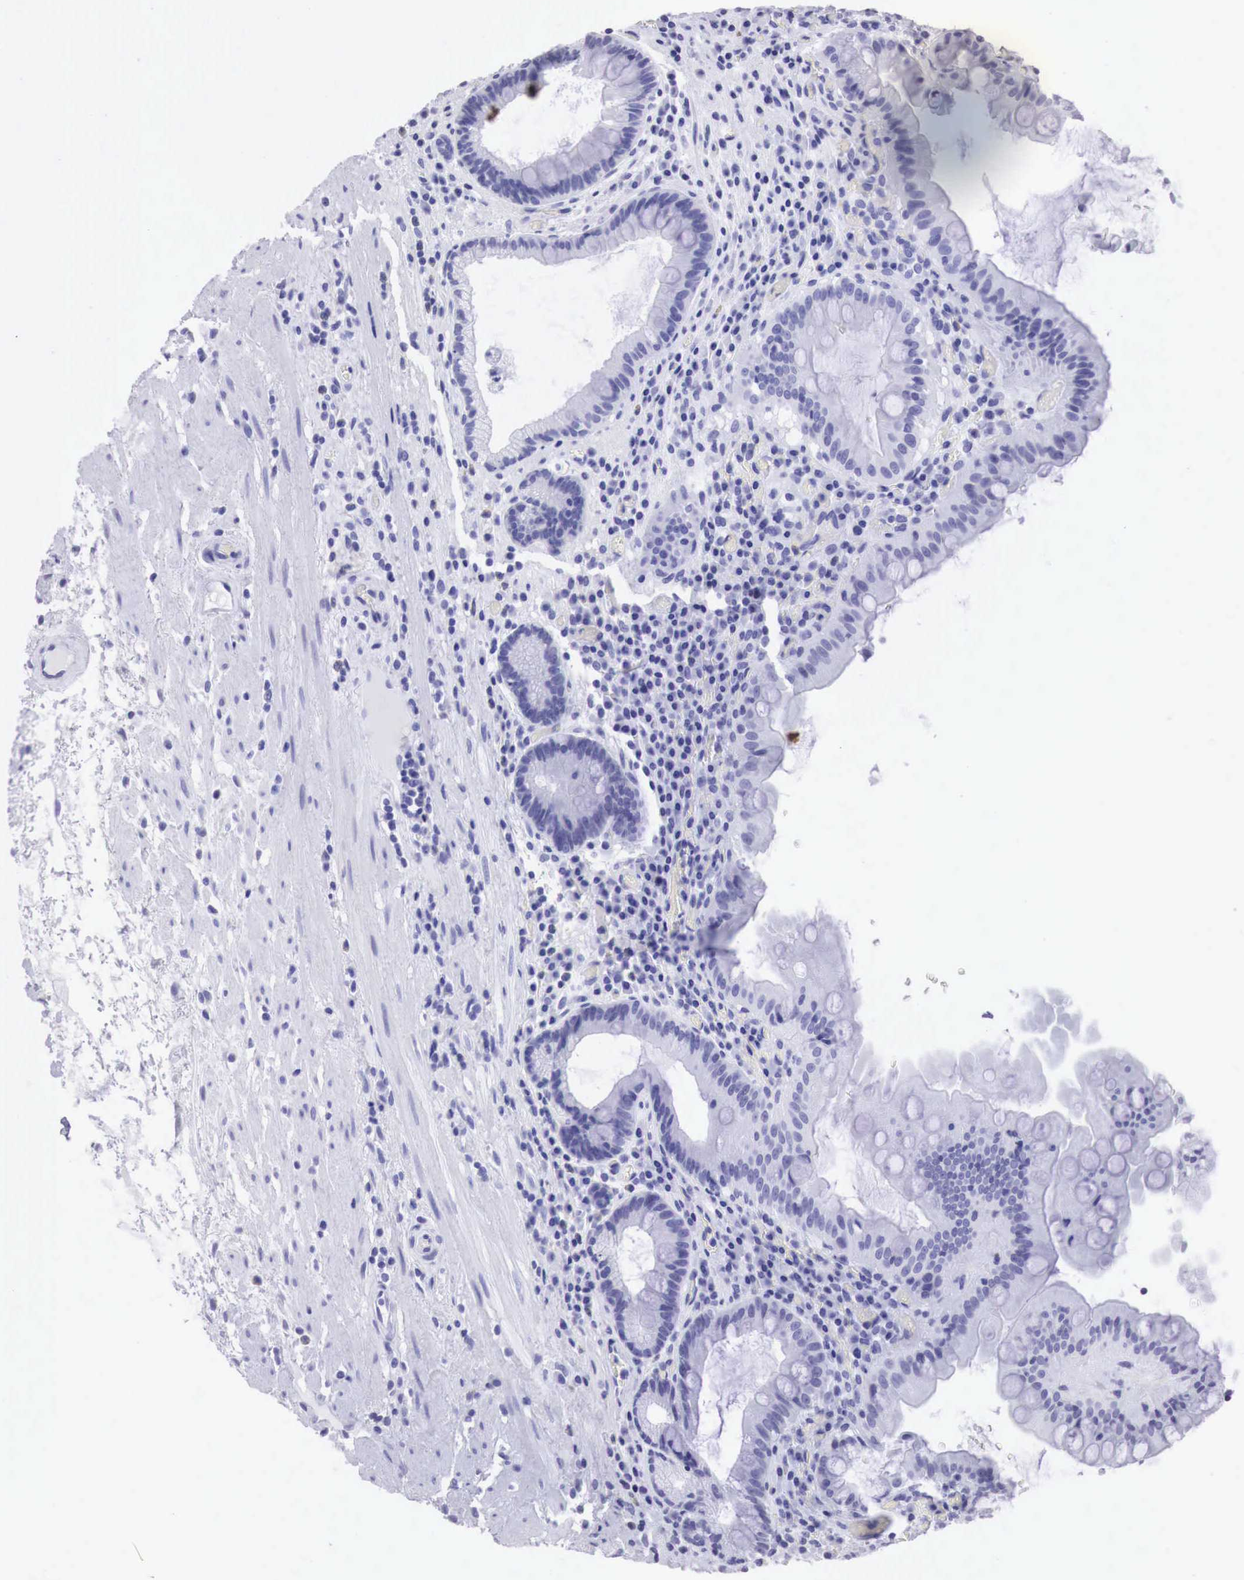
{"staining": {"intensity": "negative", "quantity": "none", "location": "none"}, "tissue": "stomach", "cell_type": "Glandular cells", "image_type": "normal", "snomed": [{"axis": "morphology", "description": "Normal tissue, NOS"}, {"axis": "topography", "description": "Stomach, lower"}, {"axis": "topography", "description": "Duodenum"}], "caption": "A high-resolution micrograph shows immunohistochemistry staining of benign stomach, which exhibits no significant positivity in glandular cells. The staining was performed using DAB (3,3'-diaminobenzidine) to visualize the protein expression in brown, while the nuclei were stained in blue with hematoxylin (Magnification: 20x).", "gene": "PABIR2", "patient": {"sex": "male", "age": 84}}